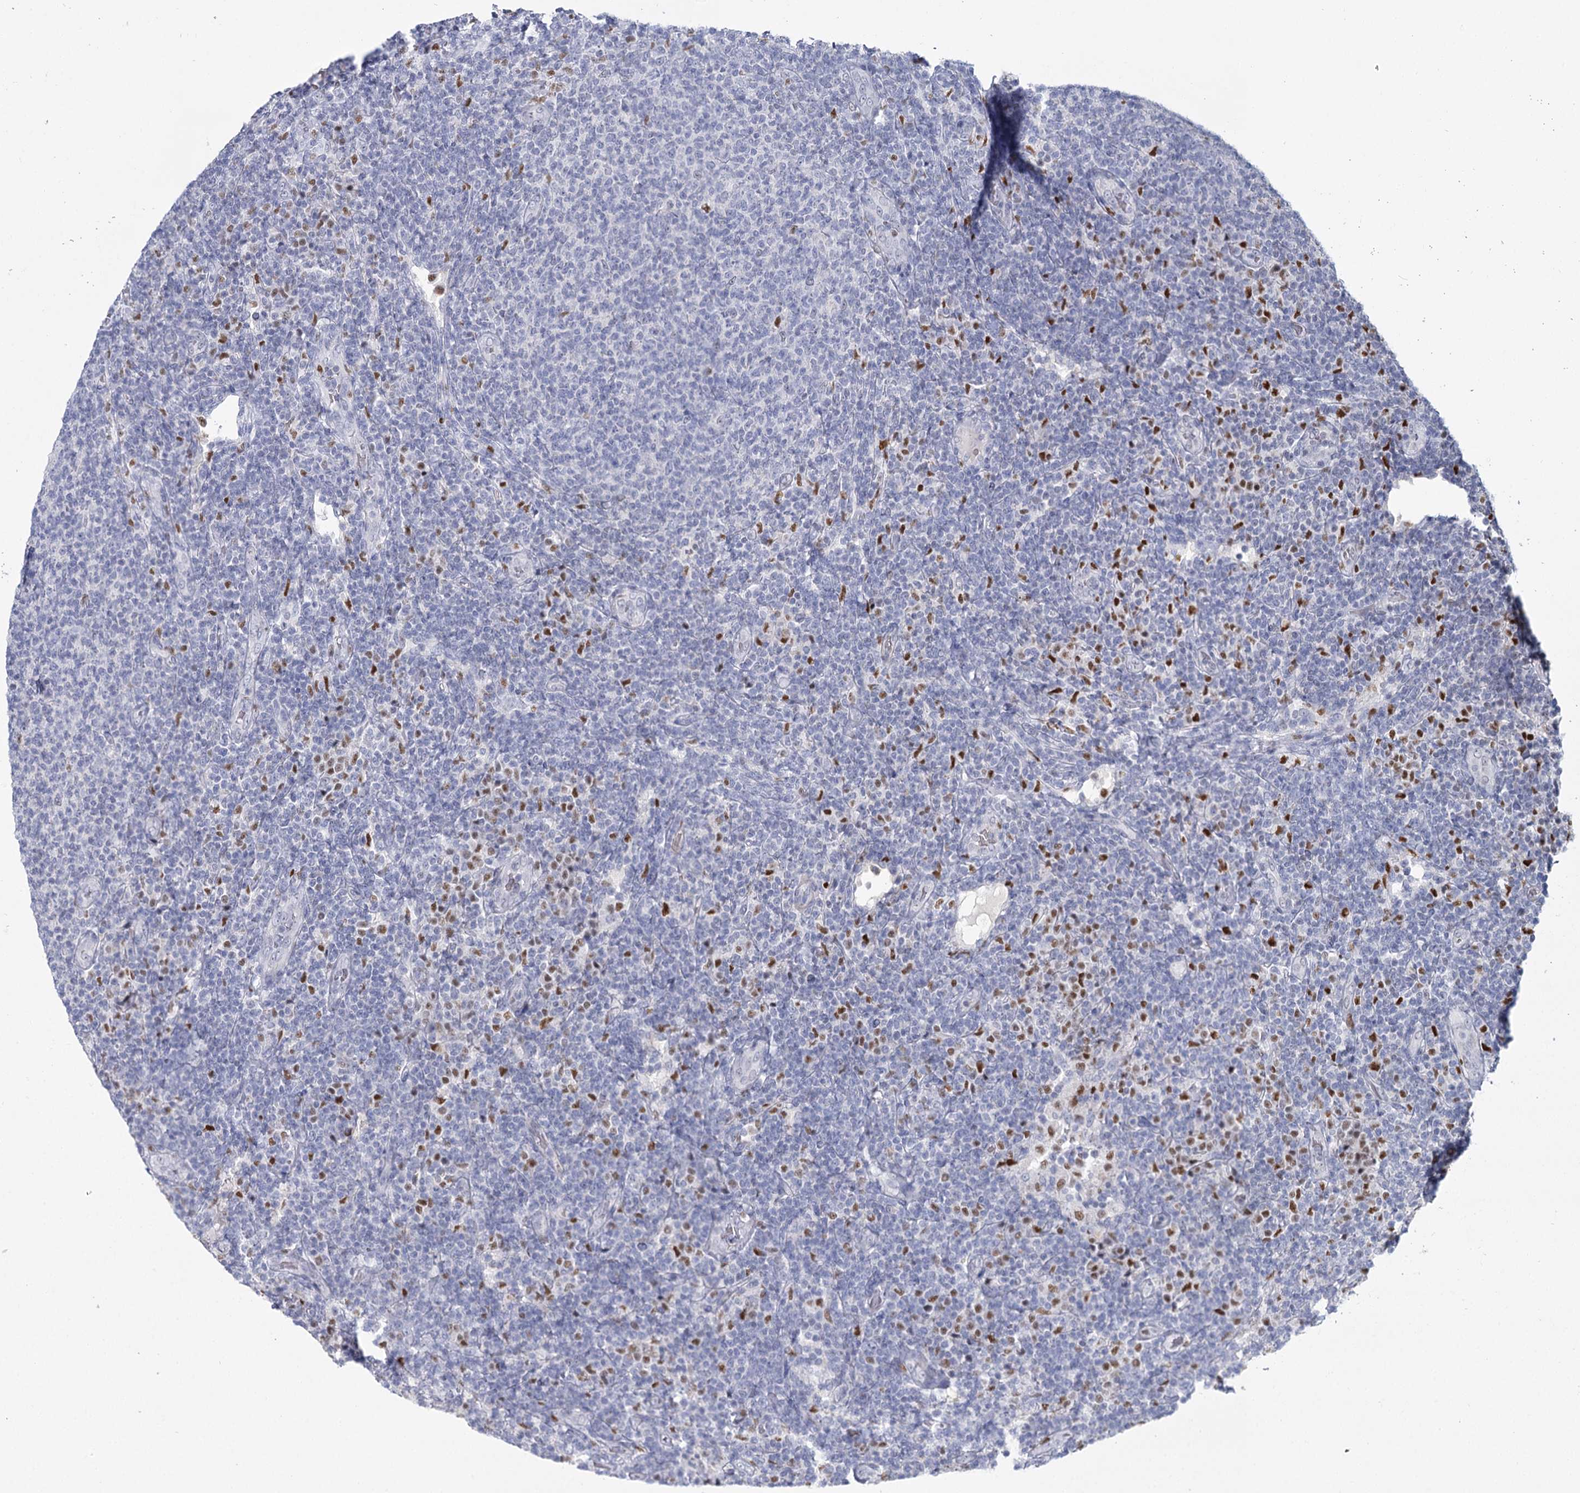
{"staining": {"intensity": "negative", "quantity": "none", "location": "none"}, "tissue": "lymphoma", "cell_type": "Tumor cells", "image_type": "cancer", "snomed": [{"axis": "morphology", "description": "Malignant lymphoma, non-Hodgkin's type, Low grade"}, {"axis": "topography", "description": "Lymph node"}], "caption": "Malignant lymphoma, non-Hodgkin's type (low-grade) stained for a protein using immunohistochemistry displays no expression tumor cells.", "gene": "IGSF3", "patient": {"sex": "male", "age": 66}}